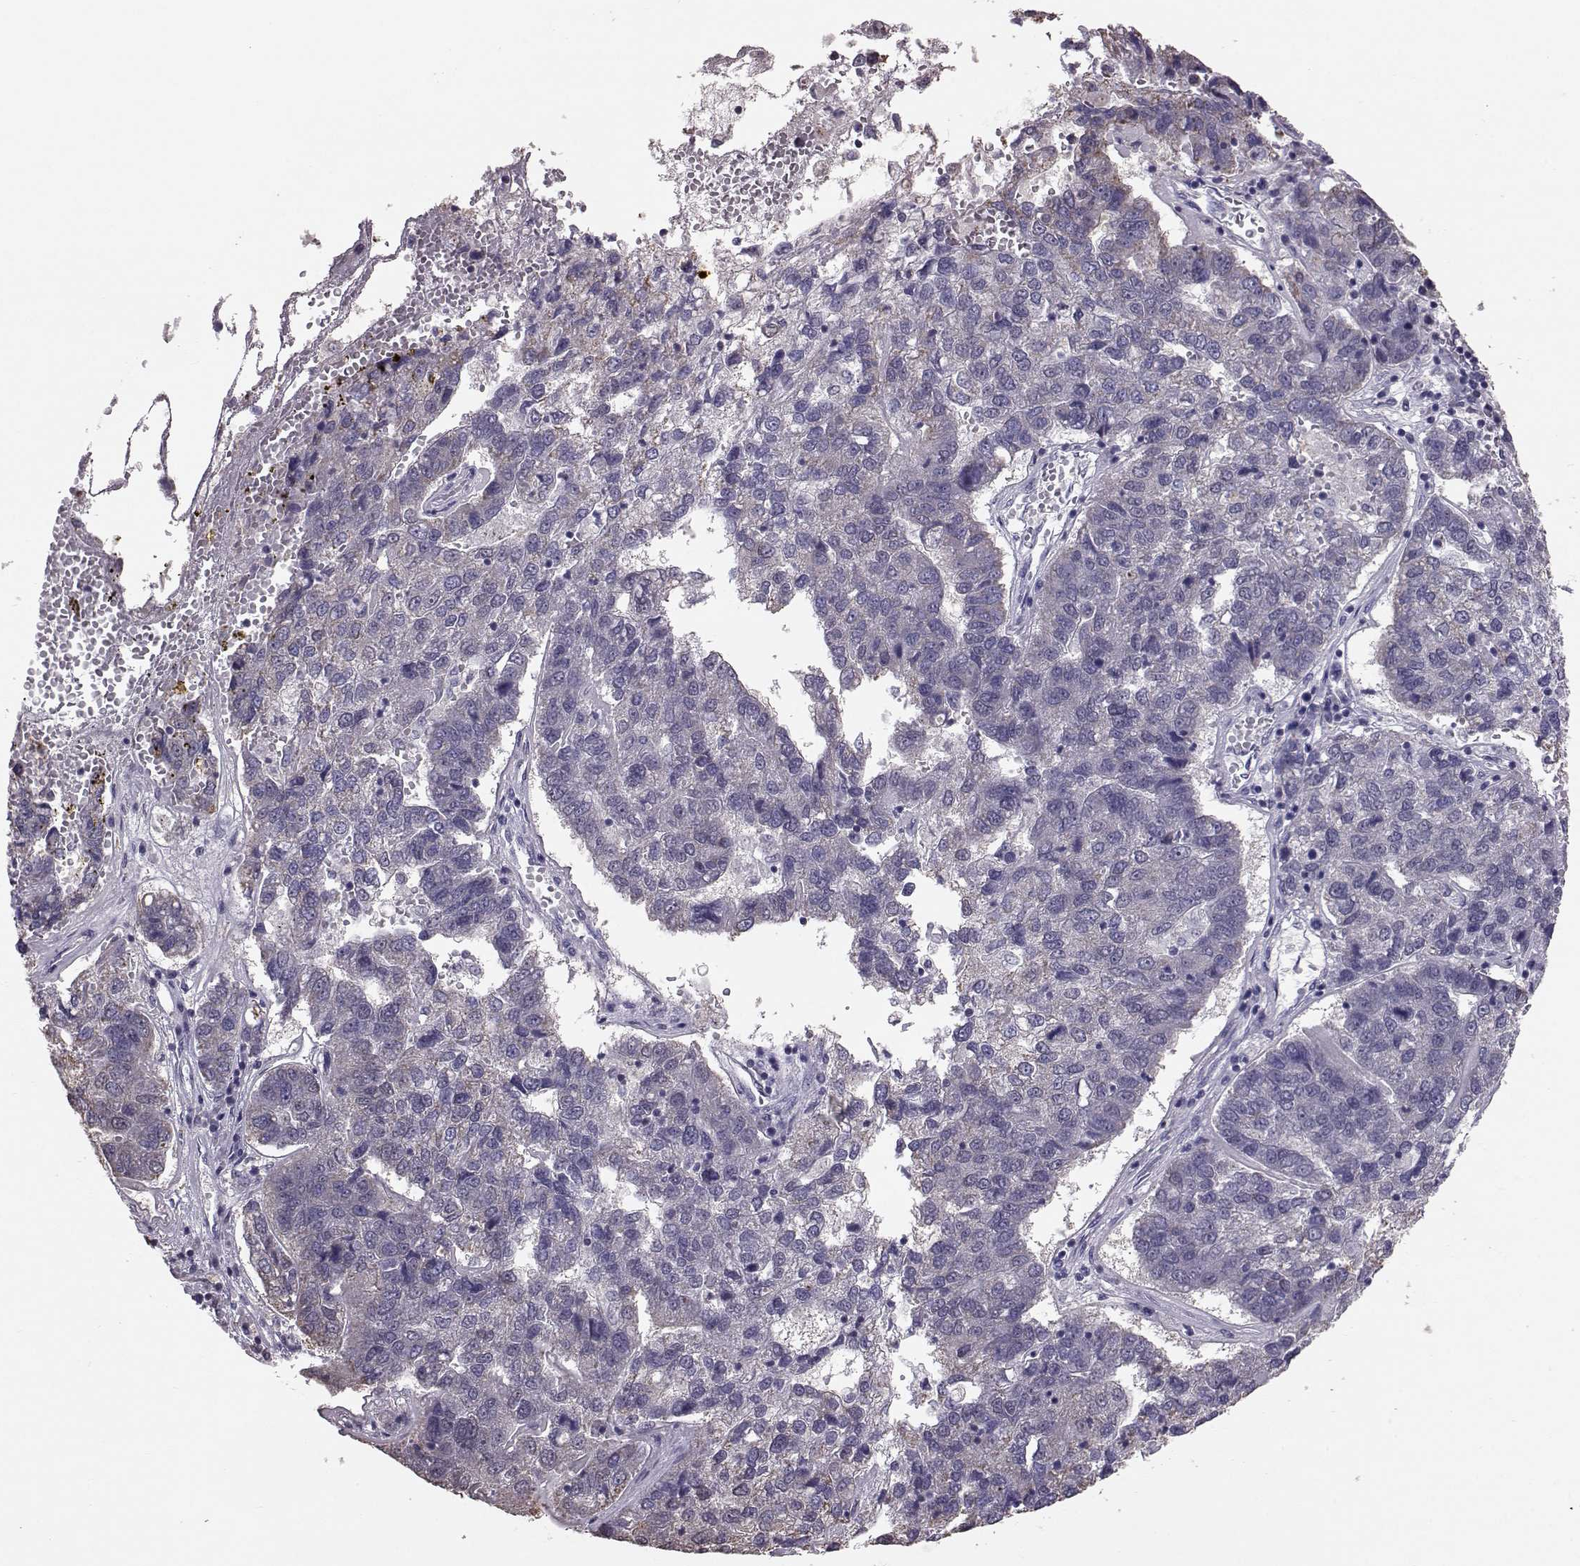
{"staining": {"intensity": "negative", "quantity": "none", "location": "none"}, "tissue": "pancreatic cancer", "cell_type": "Tumor cells", "image_type": "cancer", "snomed": [{"axis": "morphology", "description": "Adenocarcinoma, NOS"}, {"axis": "topography", "description": "Pancreas"}], "caption": "DAB (3,3'-diaminobenzidine) immunohistochemical staining of pancreatic cancer (adenocarcinoma) shows no significant staining in tumor cells.", "gene": "ALDH3A1", "patient": {"sex": "female", "age": 61}}